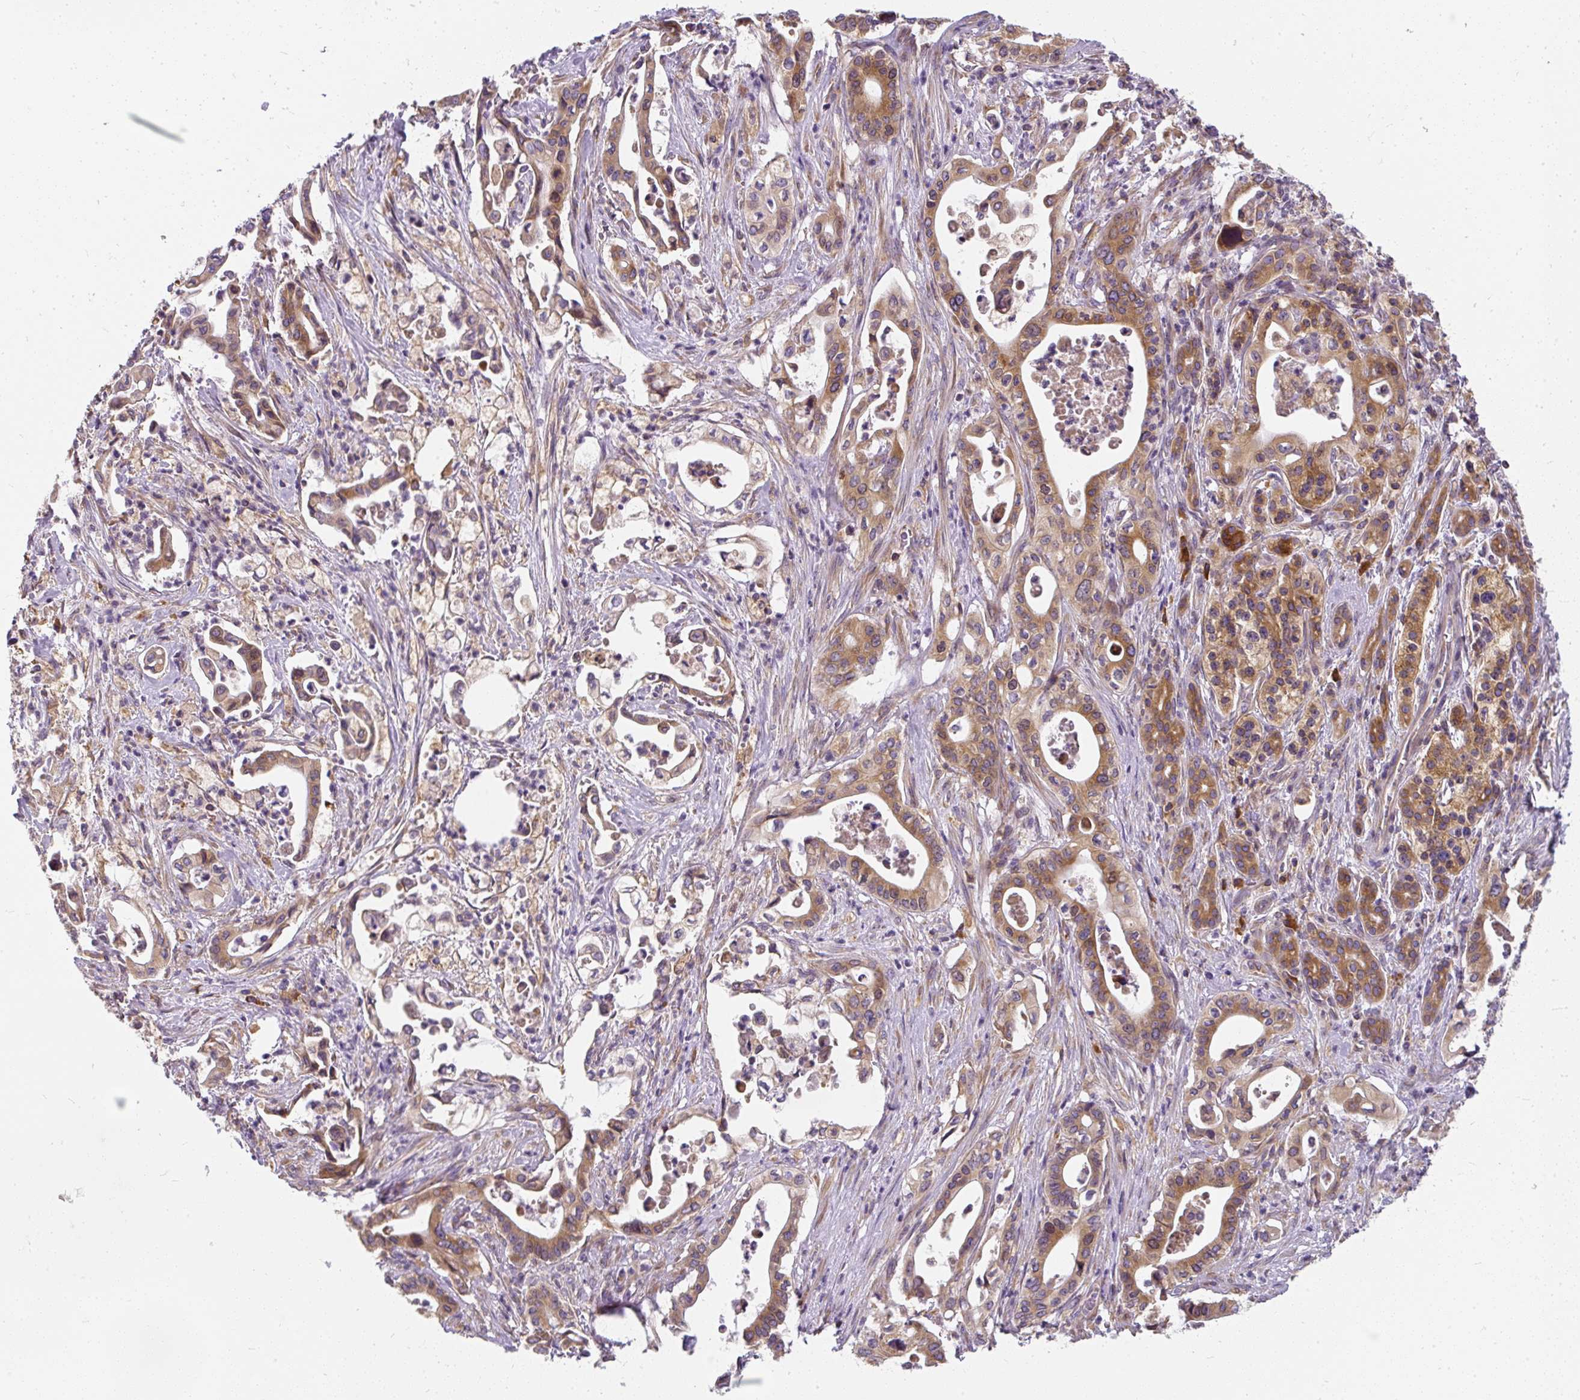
{"staining": {"intensity": "moderate", "quantity": ">75%", "location": "cytoplasmic/membranous,nuclear"}, "tissue": "pancreatic cancer", "cell_type": "Tumor cells", "image_type": "cancer", "snomed": [{"axis": "morphology", "description": "Adenocarcinoma, NOS"}, {"axis": "topography", "description": "Pancreas"}], "caption": "Protein staining of pancreatic cancer (adenocarcinoma) tissue exhibits moderate cytoplasmic/membranous and nuclear staining in approximately >75% of tumor cells.", "gene": "CYP20A1", "patient": {"sex": "female", "age": 77}}